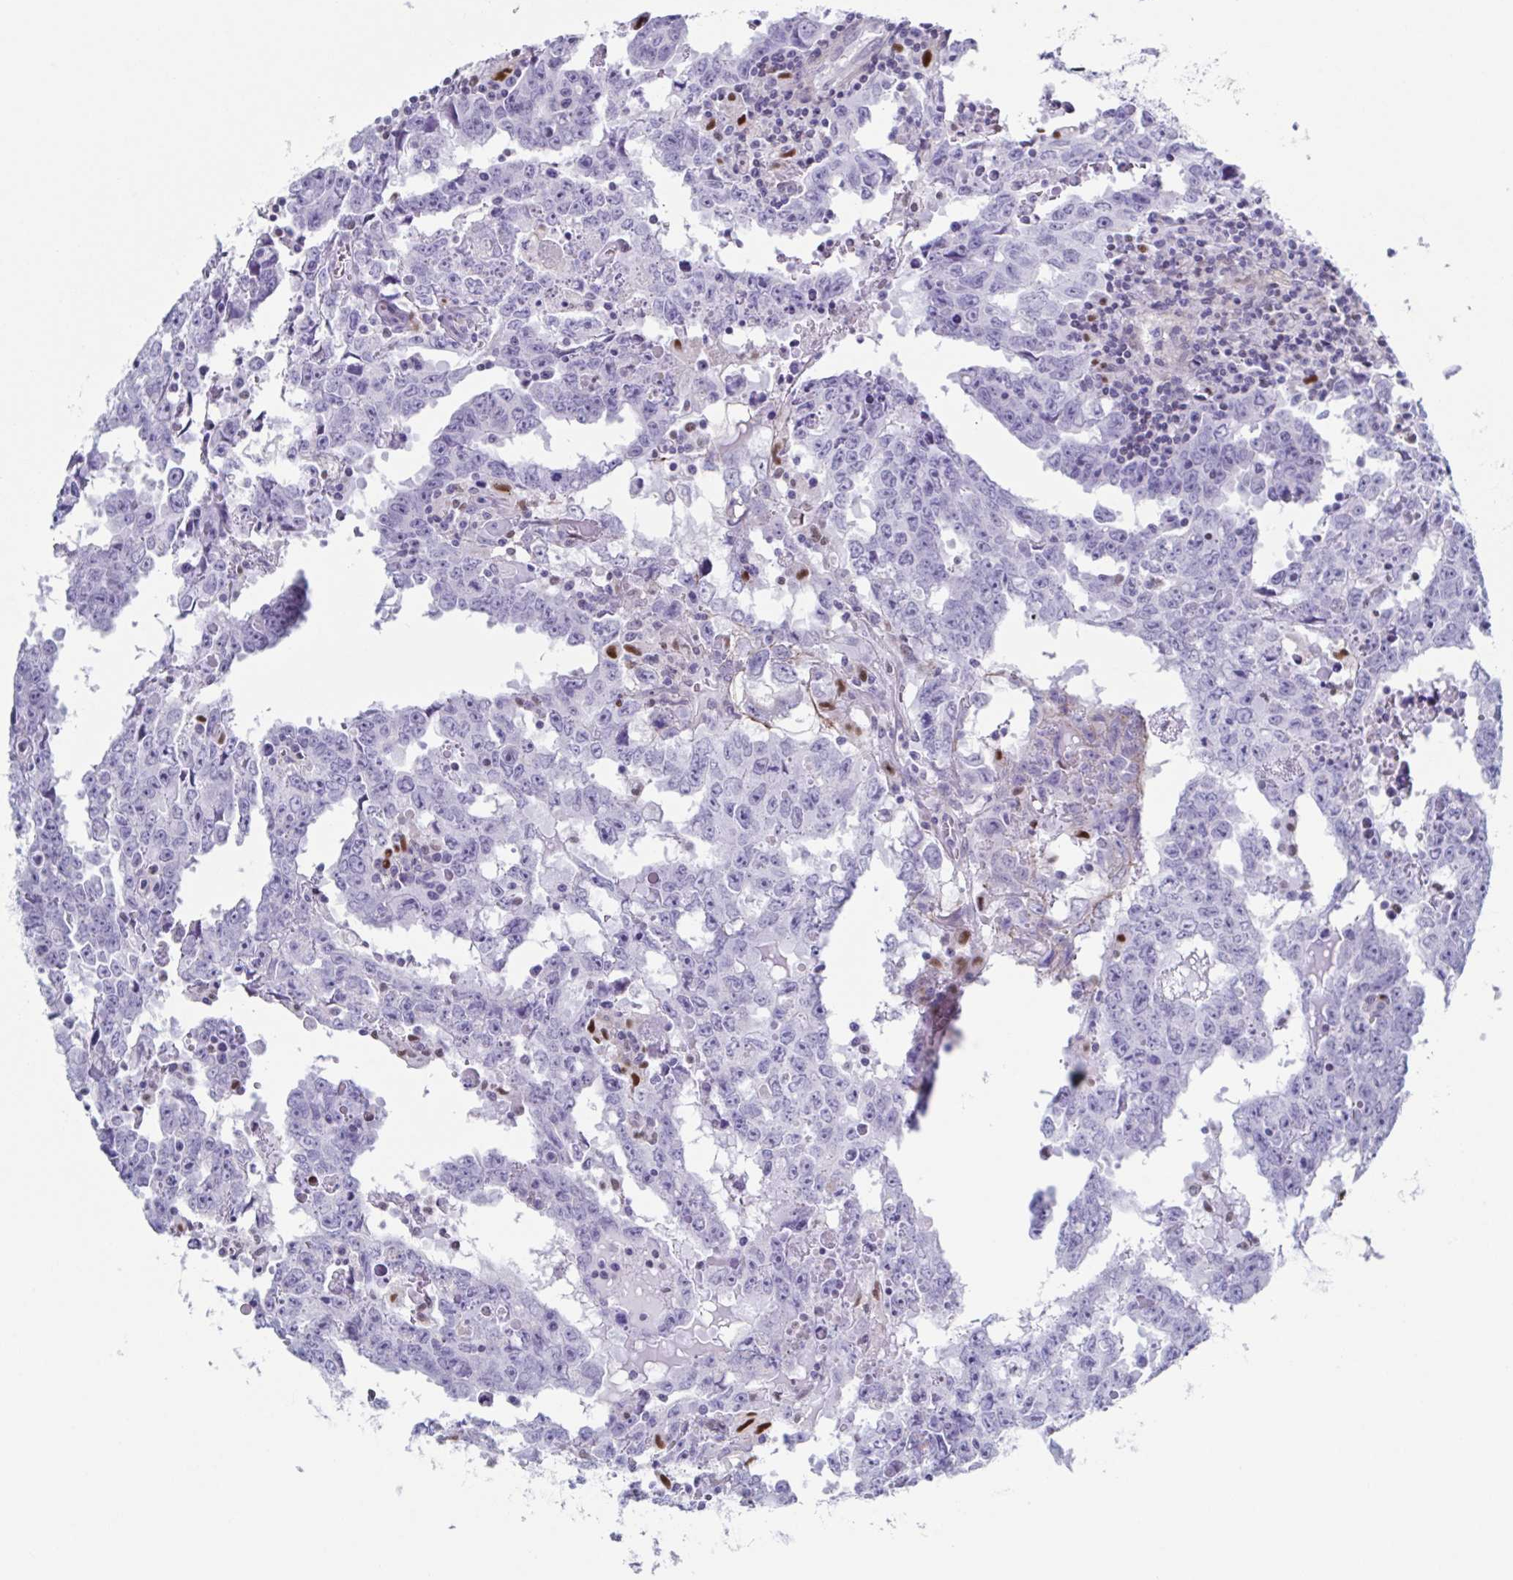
{"staining": {"intensity": "negative", "quantity": "none", "location": "none"}, "tissue": "testis cancer", "cell_type": "Tumor cells", "image_type": "cancer", "snomed": [{"axis": "morphology", "description": "Carcinoma, Embryonal, NOS"}, {"axis": "topography", "description": "Testis"}], "caption": "Tumor cells are negative for protein expression in human embryonal carcinoma (testis).", "gene": "PBOV1", "patient": {"sex": "male", "age": 22}}